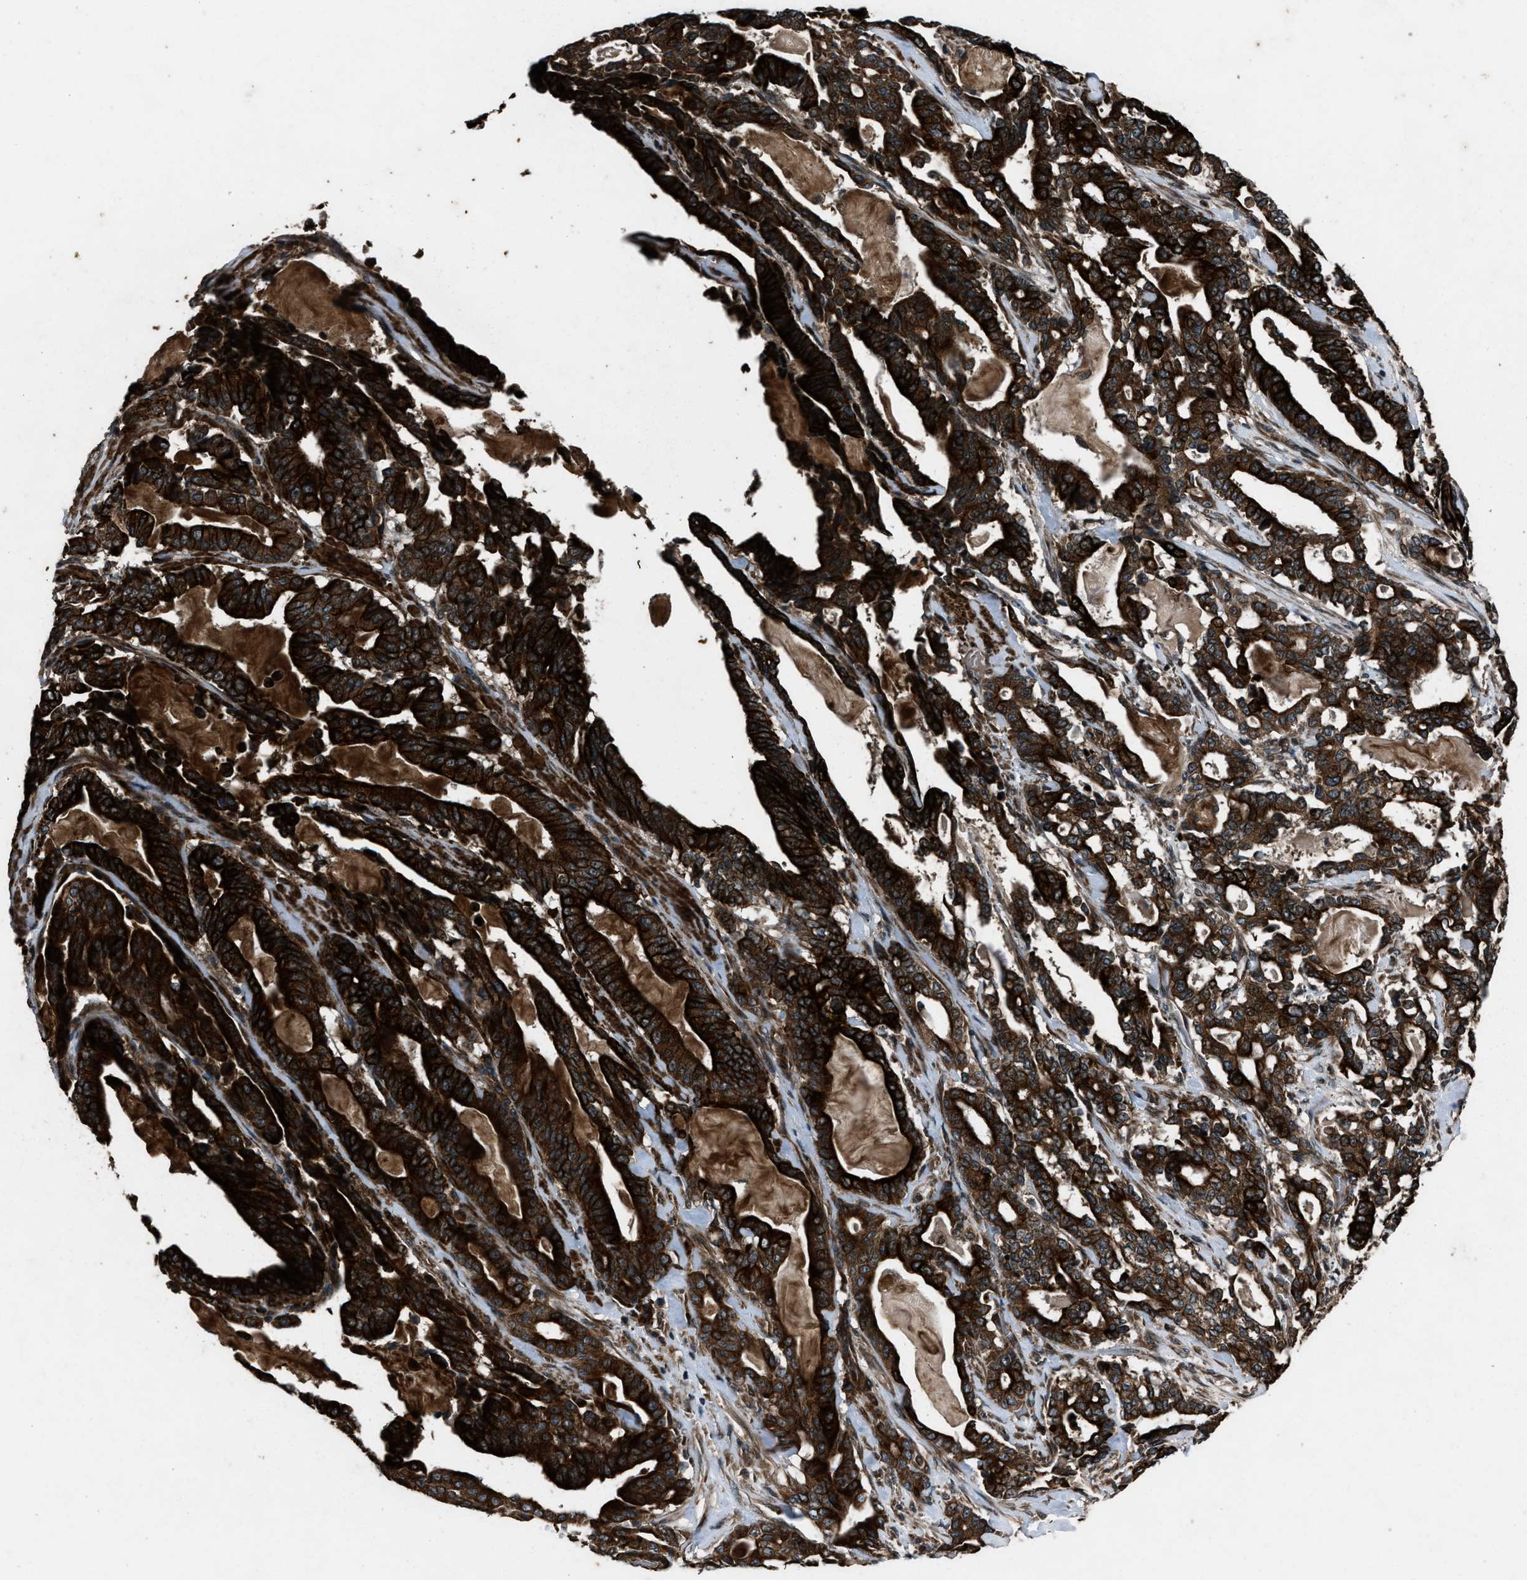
{"staining": {"intensity": "strong", "quantity": ">75%", "location": "cytoplasmic/membranous"}, "tissue": "pancreatic cancer", "cell_type": "Tumor cells", "image_type": "cancer", "snomed": [{"axis": "morphology", "description": "Adenocarcinoma, NOS"}, {"axis": "topography", "description": "Pancreas"}], "caption": "This histopathology image reveals pancreatic cancer (adenocarcinoma) stained with immunohistochemistry to label a protein in brown. The cytoplasmic/membranous of tumor cells show strong positivity for the protein. Nuclei are counter-stained blue.", "gene": "IRAK4", "patient": {"sex": "male", "age": 63}}